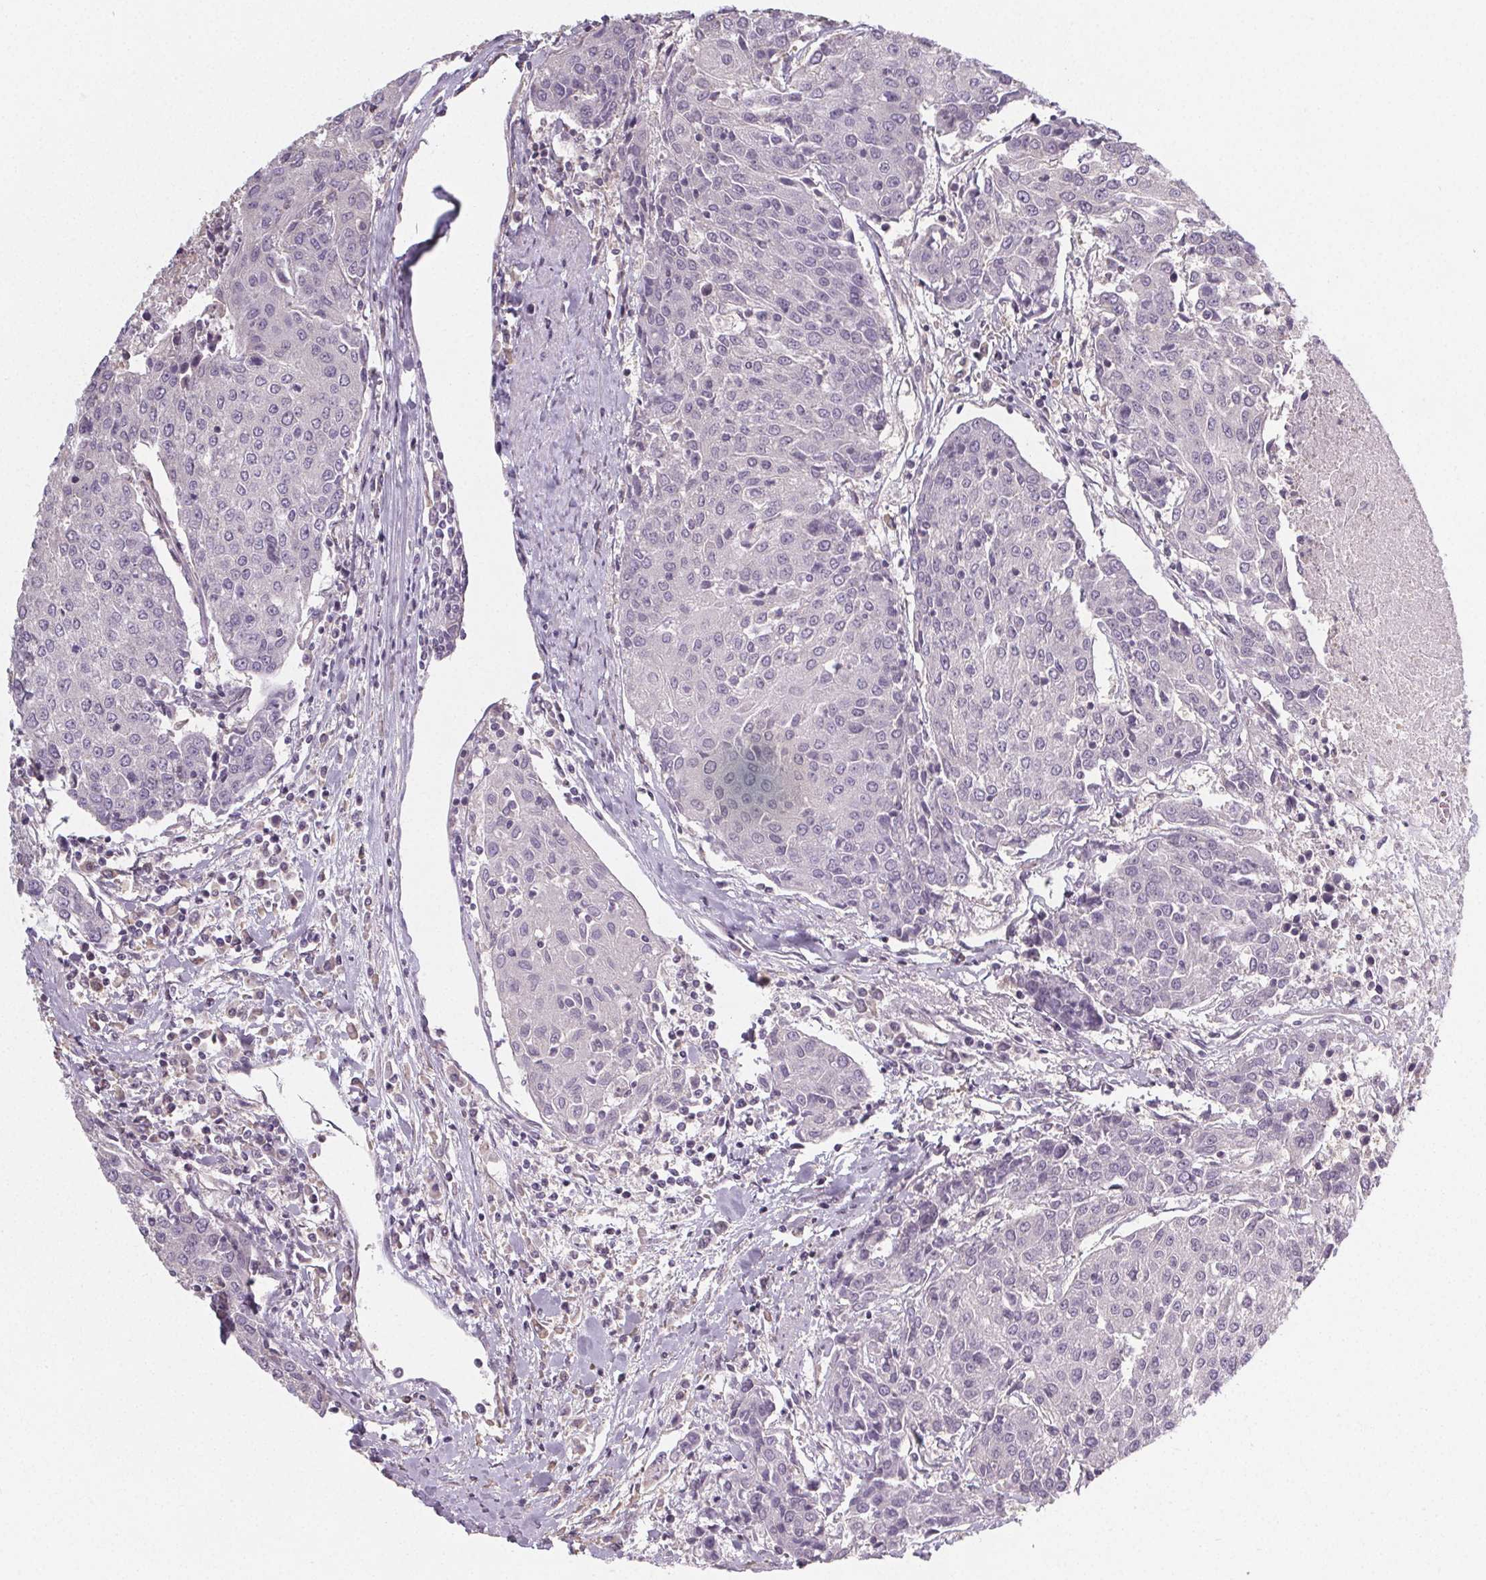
{"staining": {"intensity": "negative", "quantity": "none", "location": "none"}, "tissue": "urothelial cancer", "cell_type": "Tumor cells", "image_type": "cancer", "snomed": [{"axis": "morphology", "description": "Urothelial carcinoma, High grade"}, {"axis": "topography", "description": "Urinary bladder"}], "caption": "Urothelial cancer was stained to show a protein in brown. There is no significant staining in tumor cells.", "gene": "SLC26A2", "patient": {"sex": "female", "age": 85}}